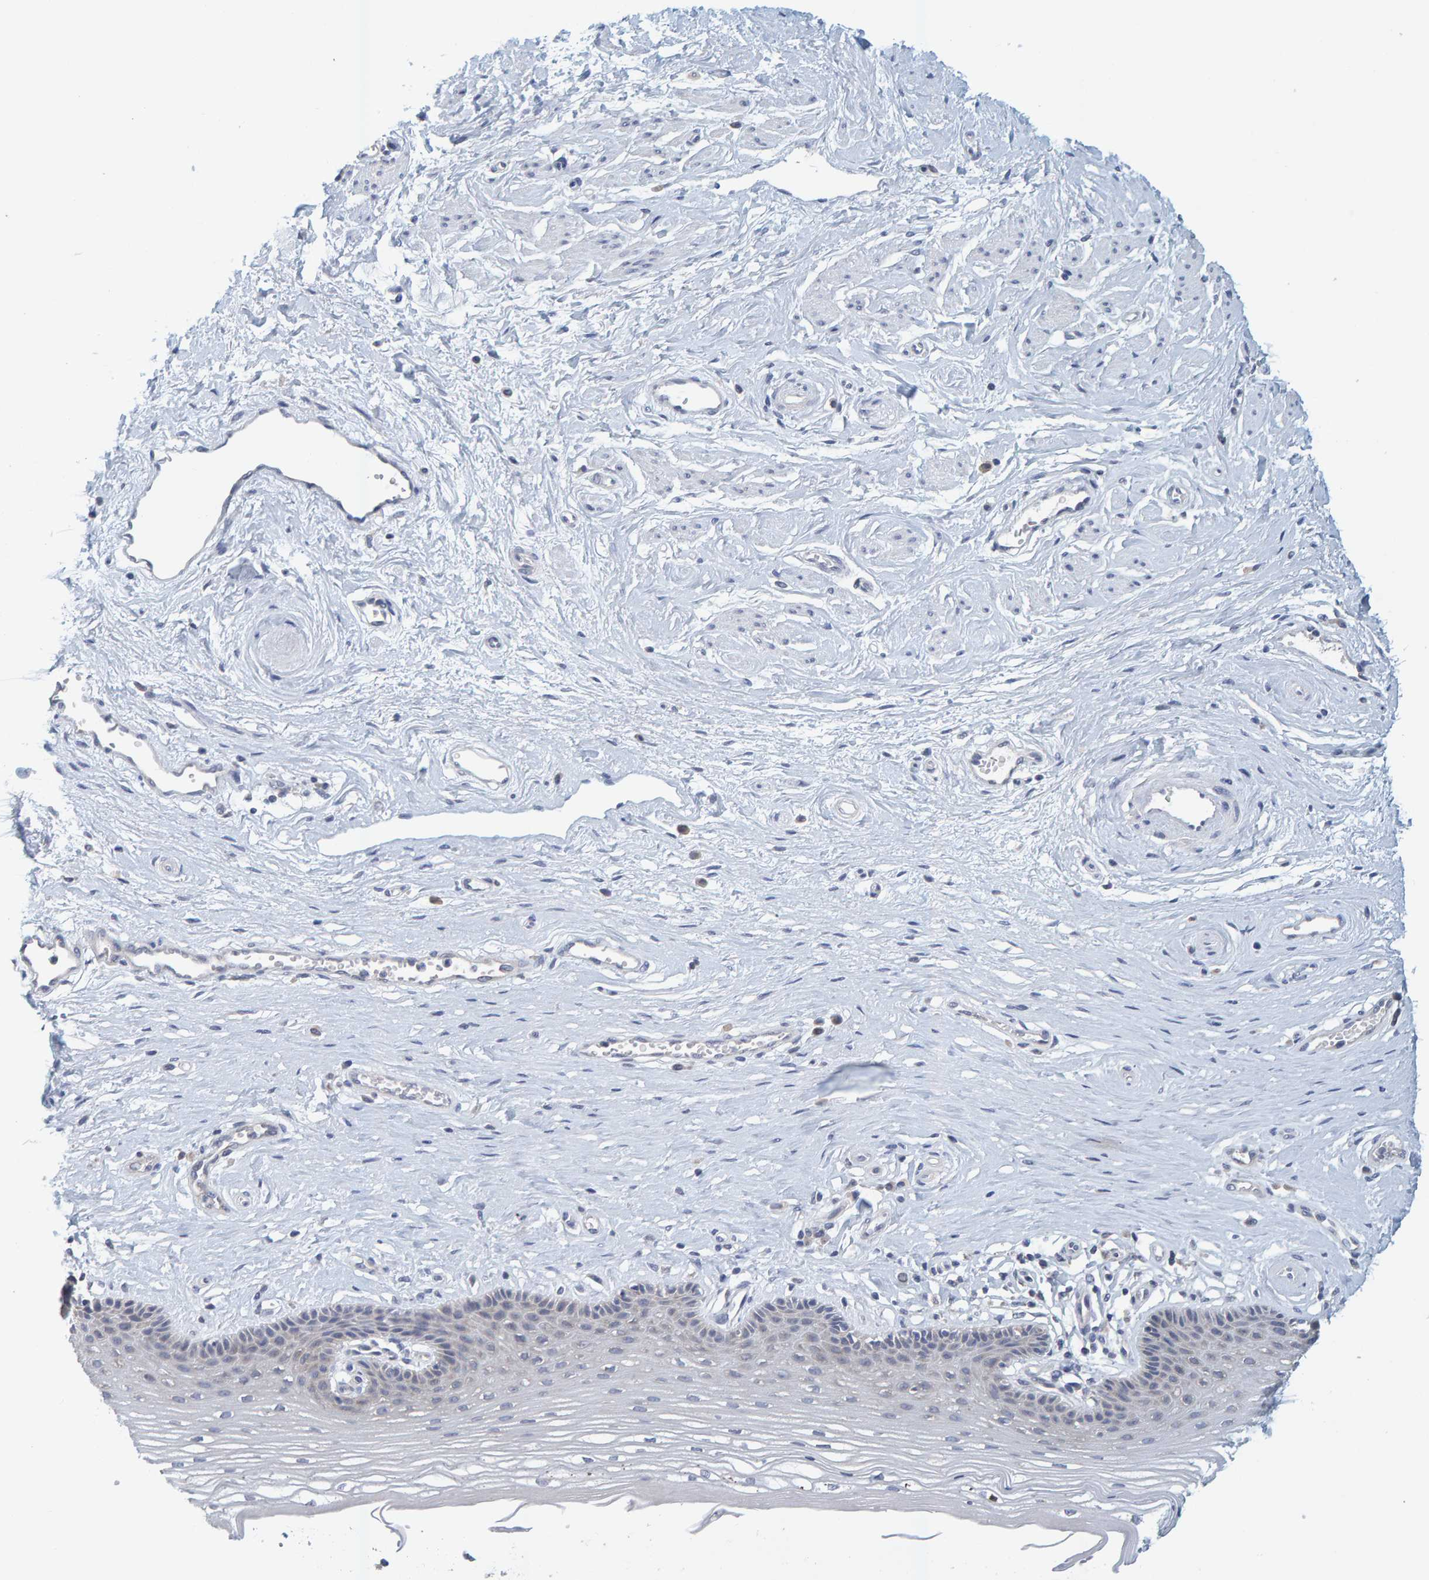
{"staining": {"intensity": "negative", "quantity": "none", "location": "none"}, "tissue": "vagina", "cell_type": "Squamous epithelial cells", "image_type": "normal", "snomed": [{"axis": "morphology", "description": "Normal tissue, NOS"}, {"axis": "topography", "description": "Vagina"}], "caption": "An IHC micrograph of unremarkable vagina is shown. There is no staining in squamous epithelial cells of vagina. (Brightfield microscopy of DAB immunohistochemistry at high magnification).", "gene": "SGPL1", "patient": {"sex": "female", "age": 46}}